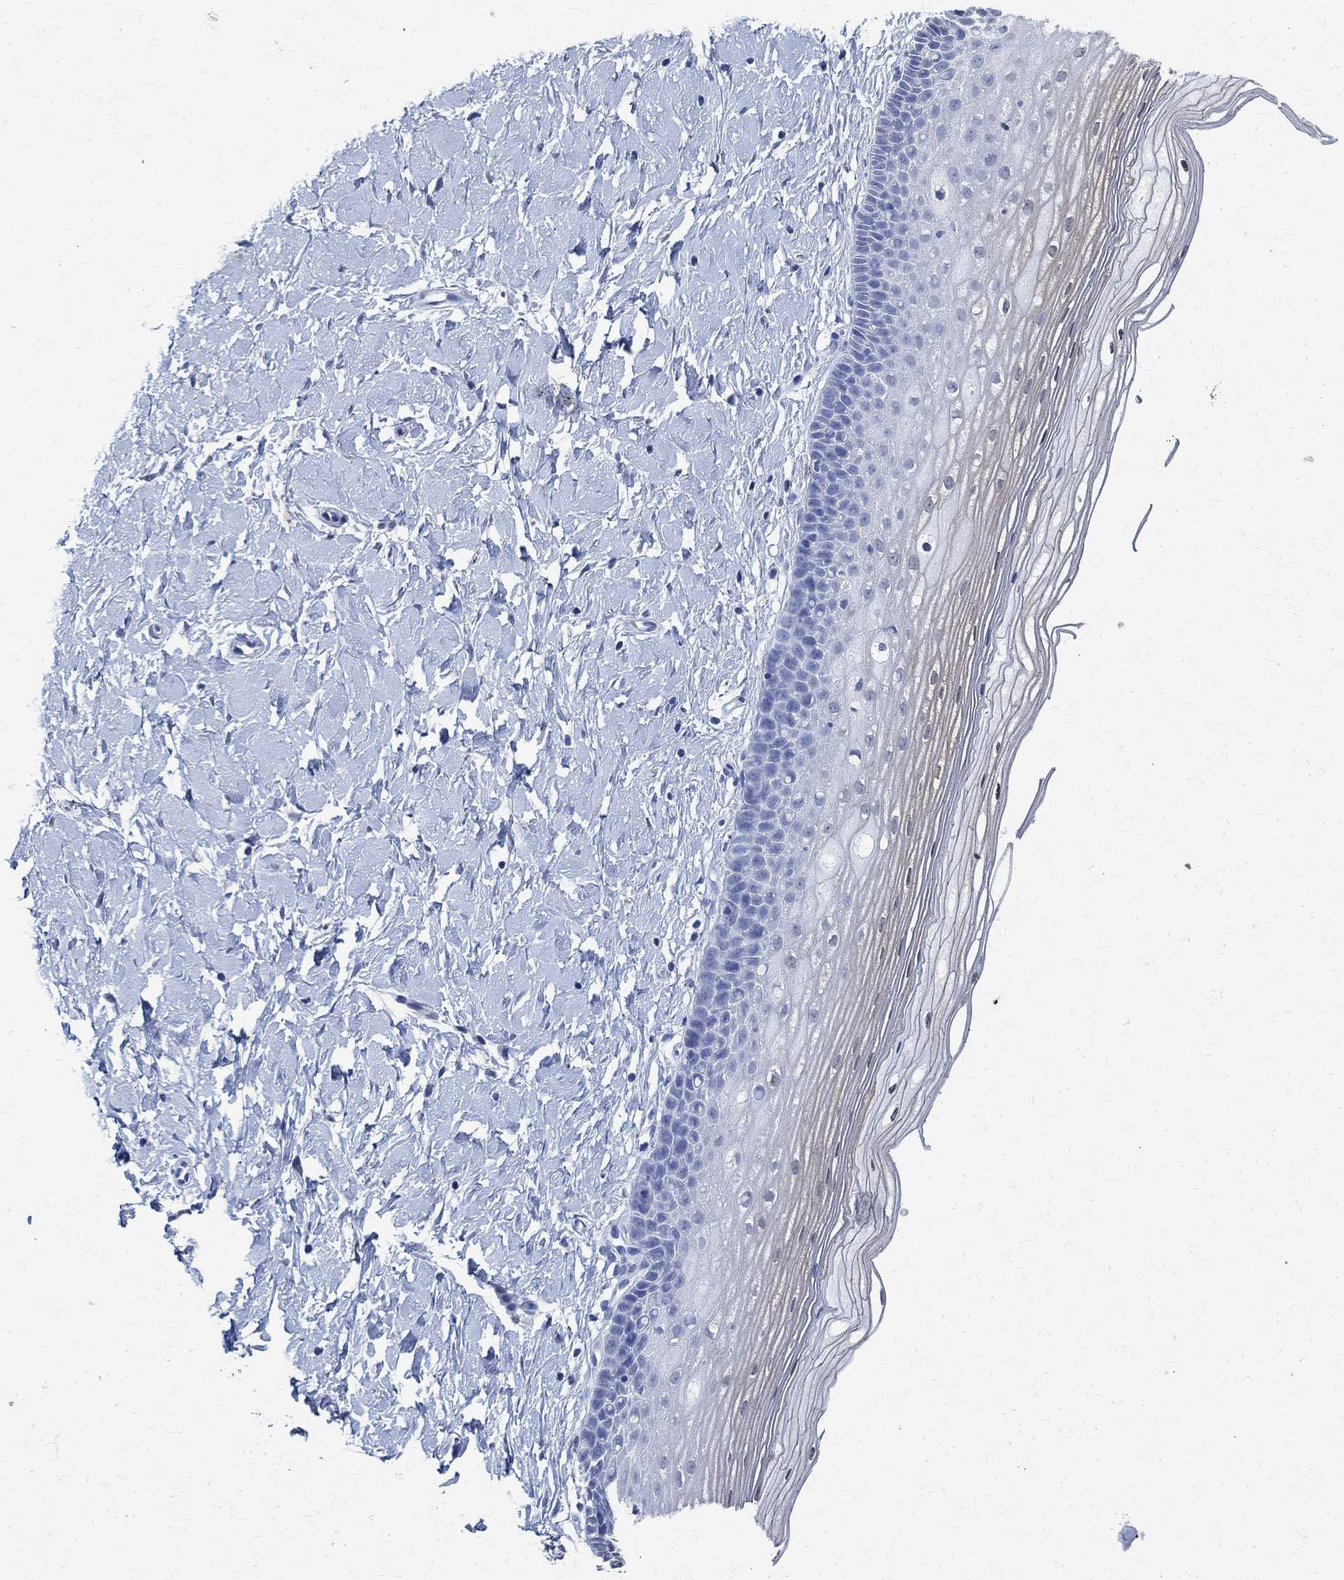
{"staining": {"intensity": "negative", "quantity": "none", "location": "none"}, "tissue": "cervix", "cell_type": "Glandular cells", "image_type": "normal", "snomed": [{"axis": "morphology", "description": "Normal tissue, NOS"}, {"axis": "topography", "description": "Cervix"}], "caption": "This photomicrograph is of unremarkable cervix stained with immunohistochemistry (IHC) to label a protein in brown with the nuclei are counter-stained blue. There is no expression in glandular cells.", "gene": "TMEM221", "patient": {"sex": "female", "age": 37}}